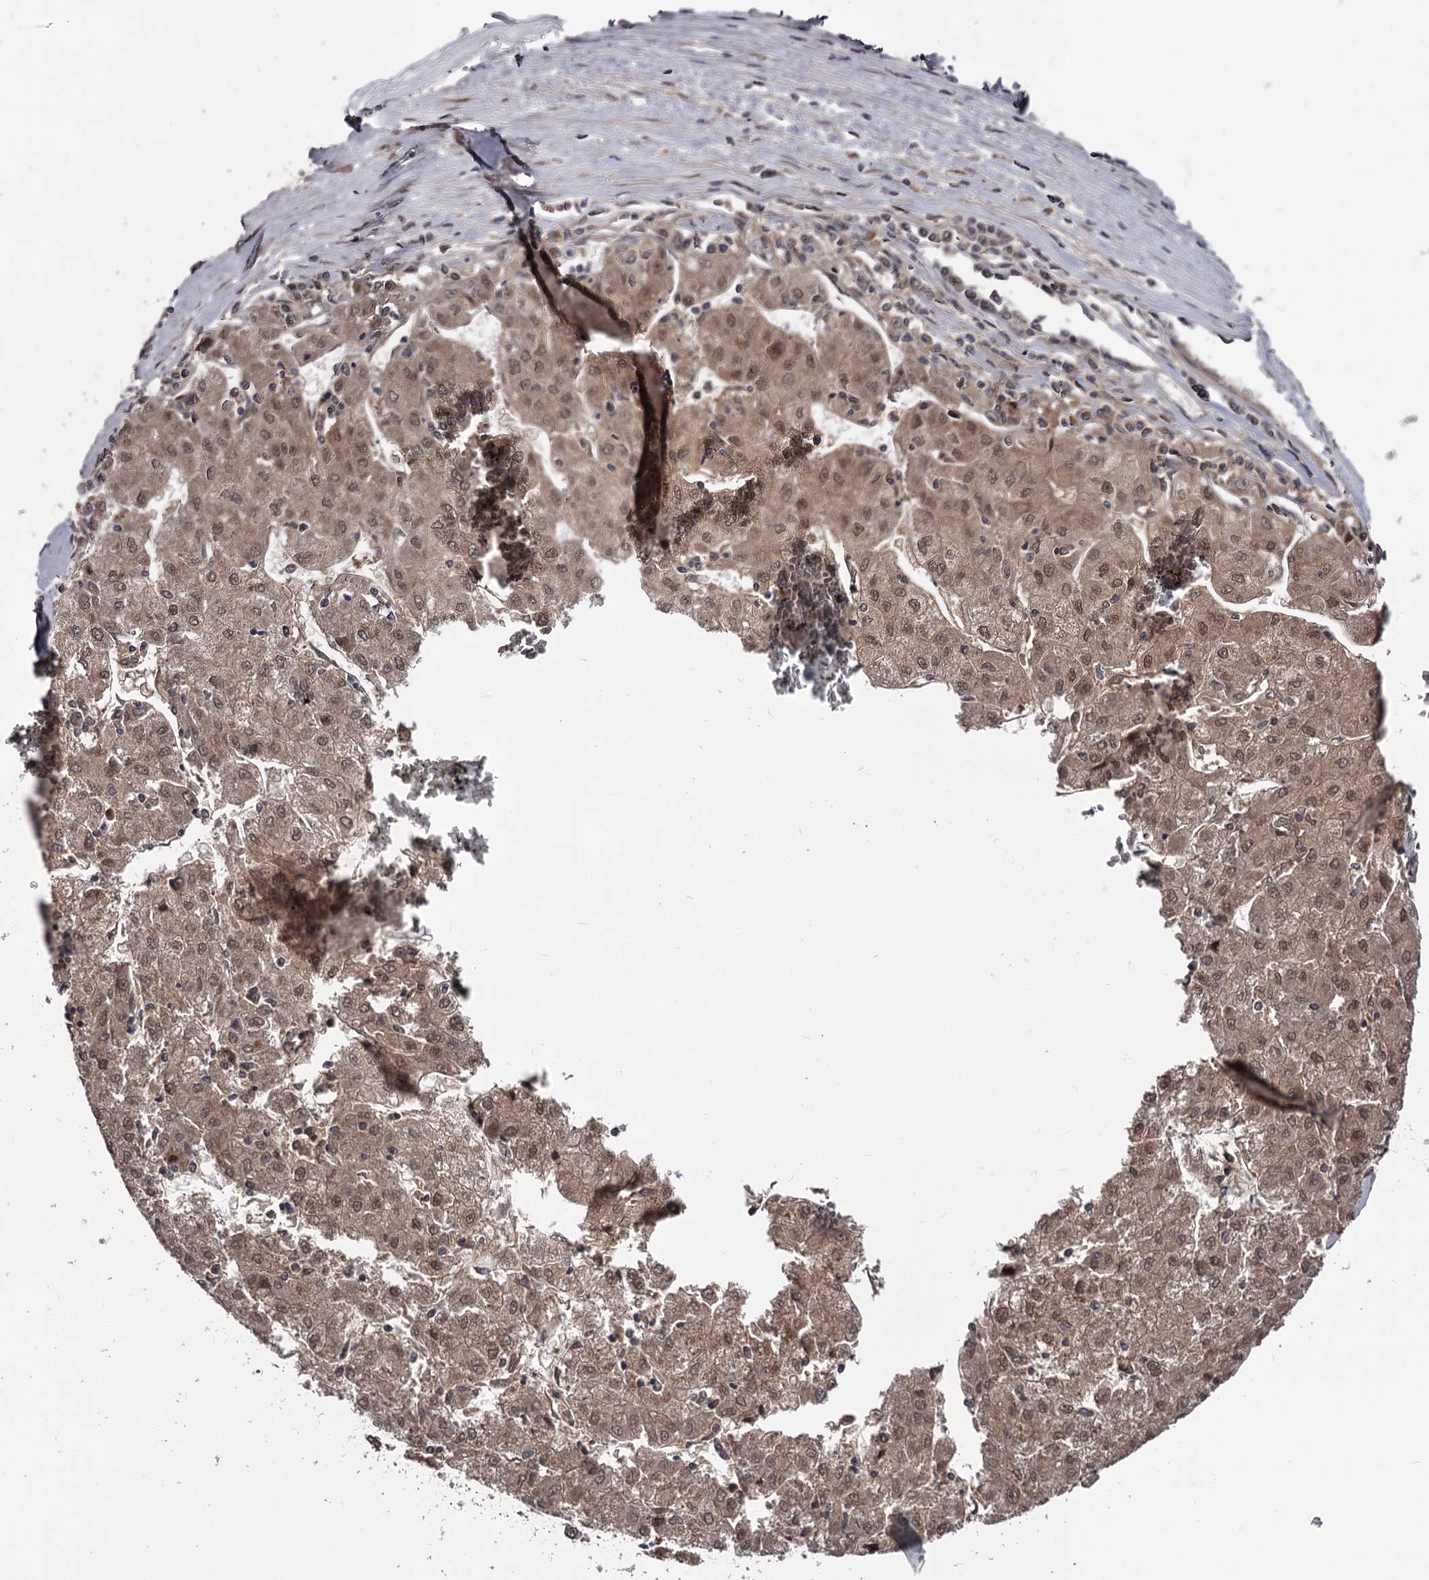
{"staining": {"intensity": "weak", "quantity": ">75%", "location": "cytoplasmic/membranous,nuclear"}, "tissue": "liver cancer", "cell_type": "Tumor cells", "image_type": "cancer", "snomed": [{"axis": "morphology", "description": "Carcinoma, Hepatocellular, NOS"}, {"axis": "topography", "description": "Liver"}], "caption": "Protein expression analysis of liver cancer (hepatocellular carcinoma) shows weak cytoplasmic/membranous and nuclear expression in approximately >75% of tumor cells.", "gene": "DAO", "patient": {"sex": "male", "age": 72}}